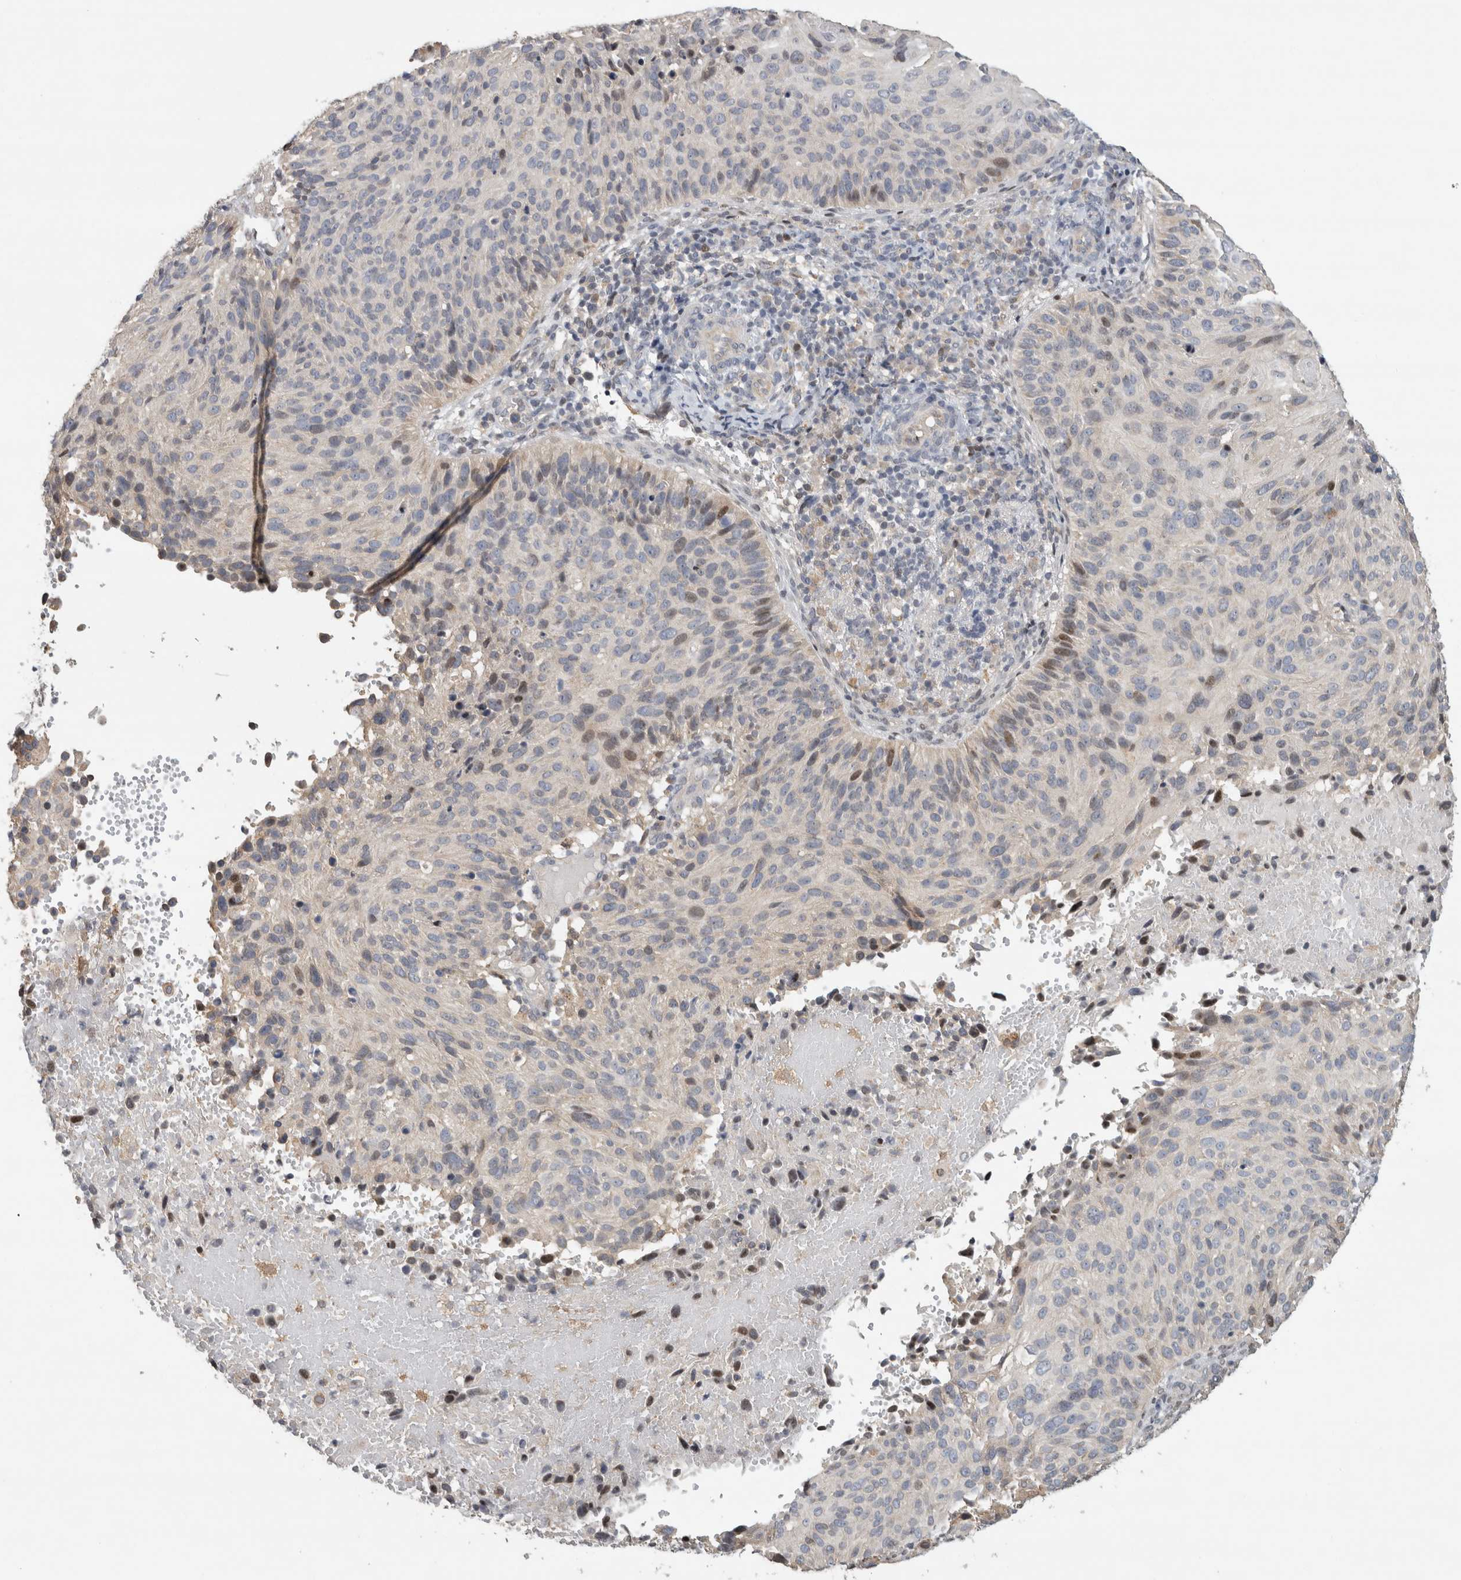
{"staining": {"intensity": "moderate", "quantity": "<25%", "location": "nuclear"}, "tissue": "cervical cancer", "cell_type": "Tumor cells", "image_type": "cancer", "snomed": [{"axis": "morphology", "description": "Squamous cell carcinoma, NOS"}, {"axis": "topography", "description": "Cervix"}], "caption": "Brown immunohistochemical staining in cervical squamous cell carcinoma displays moderate nuclear staining in approximately <25% of tumor cells. The staining is performed using DAB brown chromogen to label protein expression. The nuclei are counter-stained blue using hematoxylin.", "gene": "C8orf58", "patient": {"sex": "female", "age": 74}}